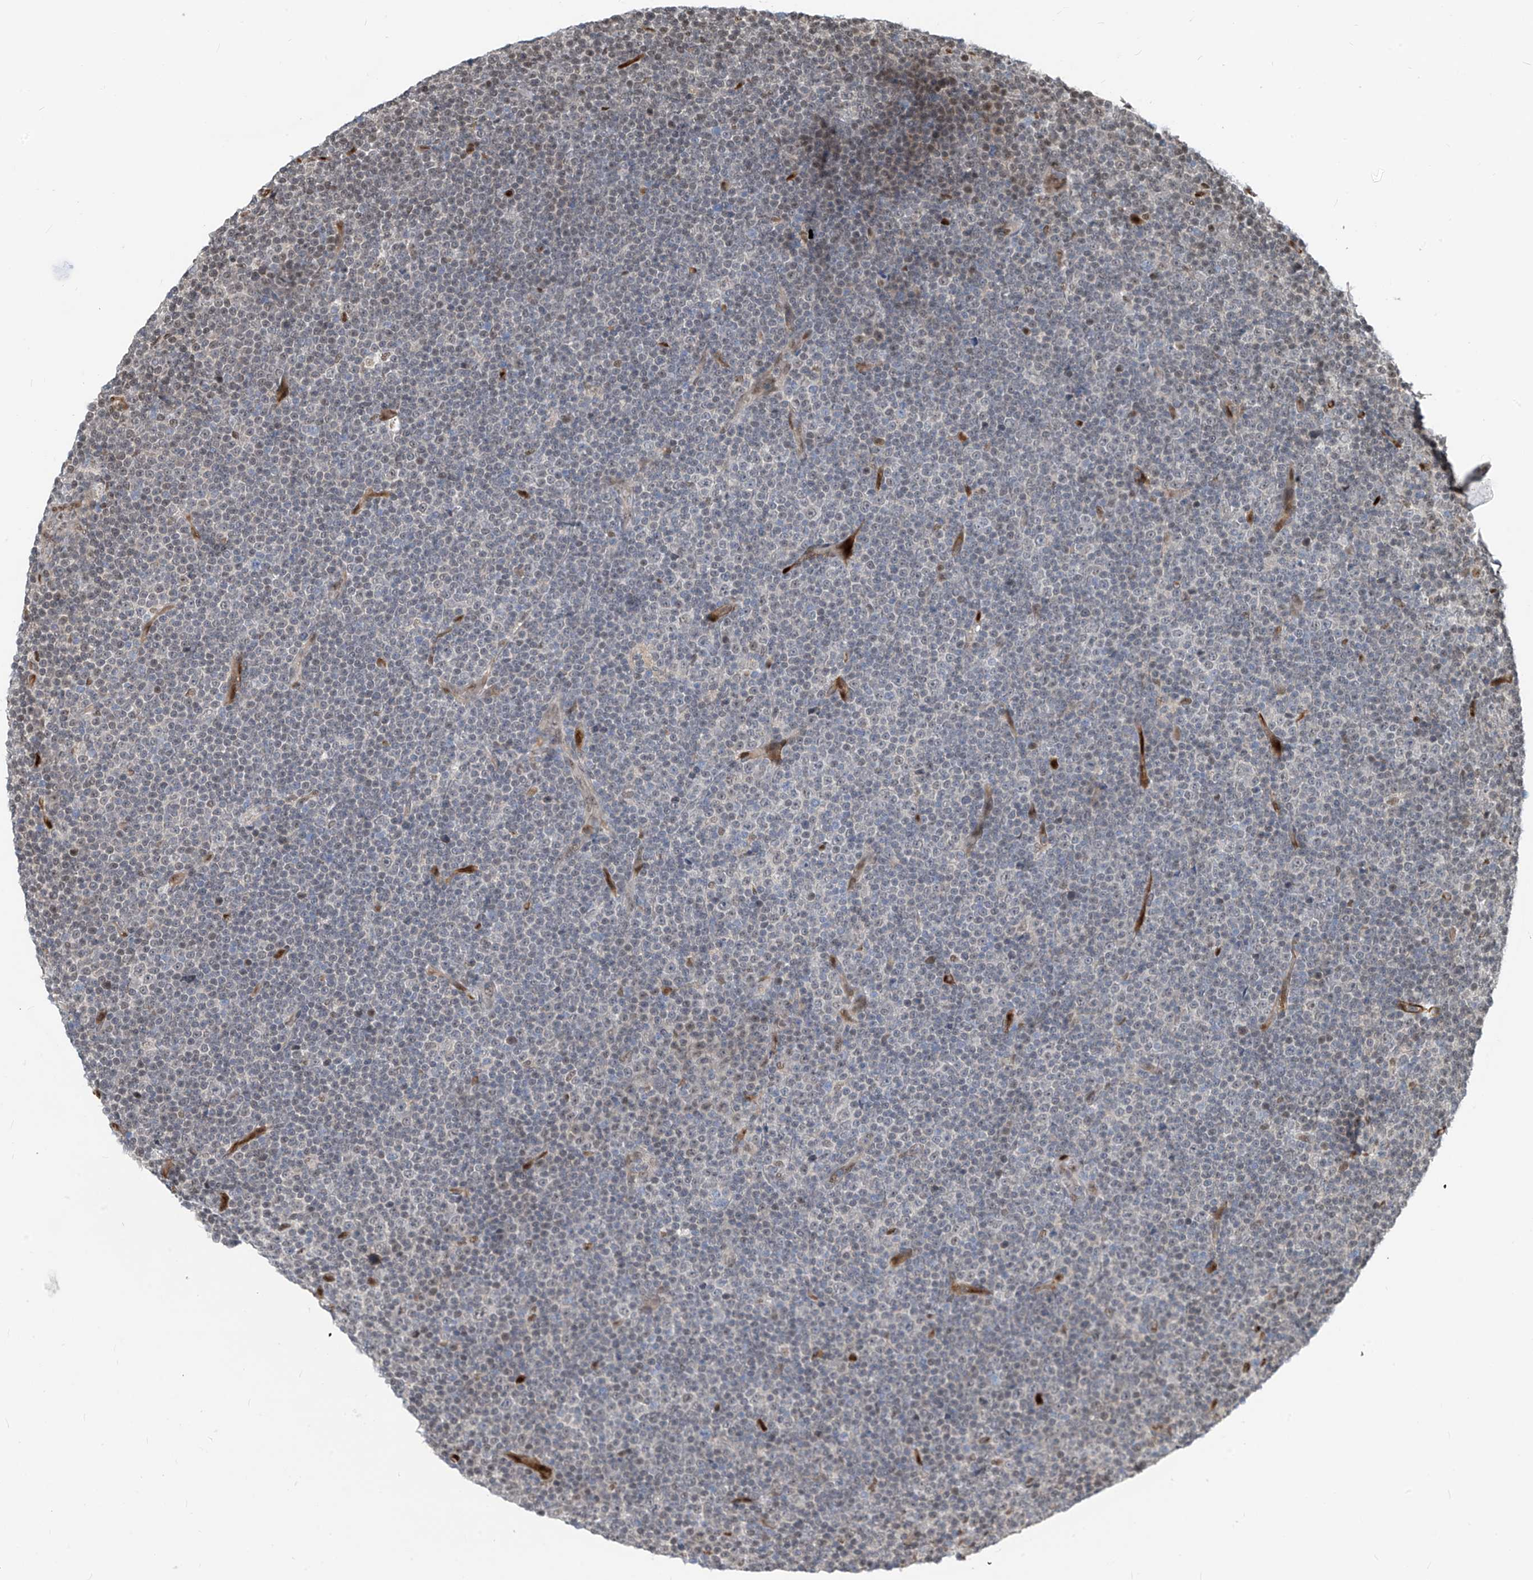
{"staining": {"intensity": "negative", "quantity": "none", "location": "none"}, "tissue": "lymphoma", "cell_type": "Tumor cells", "image_type": "cancer", "snomed": [{"axis": "morphology", "description": "Malignant lymphoma, non-Hodgkin's type, Low grade"}, {"axis": "topography", "description": "Lymph node"}], "caption": "A histopathology image of lymphoma stained for a protein exhibits no brown staining in tumor cells.", "gene": "RBP7", "patient": {"sex": "female", "age": 67}}